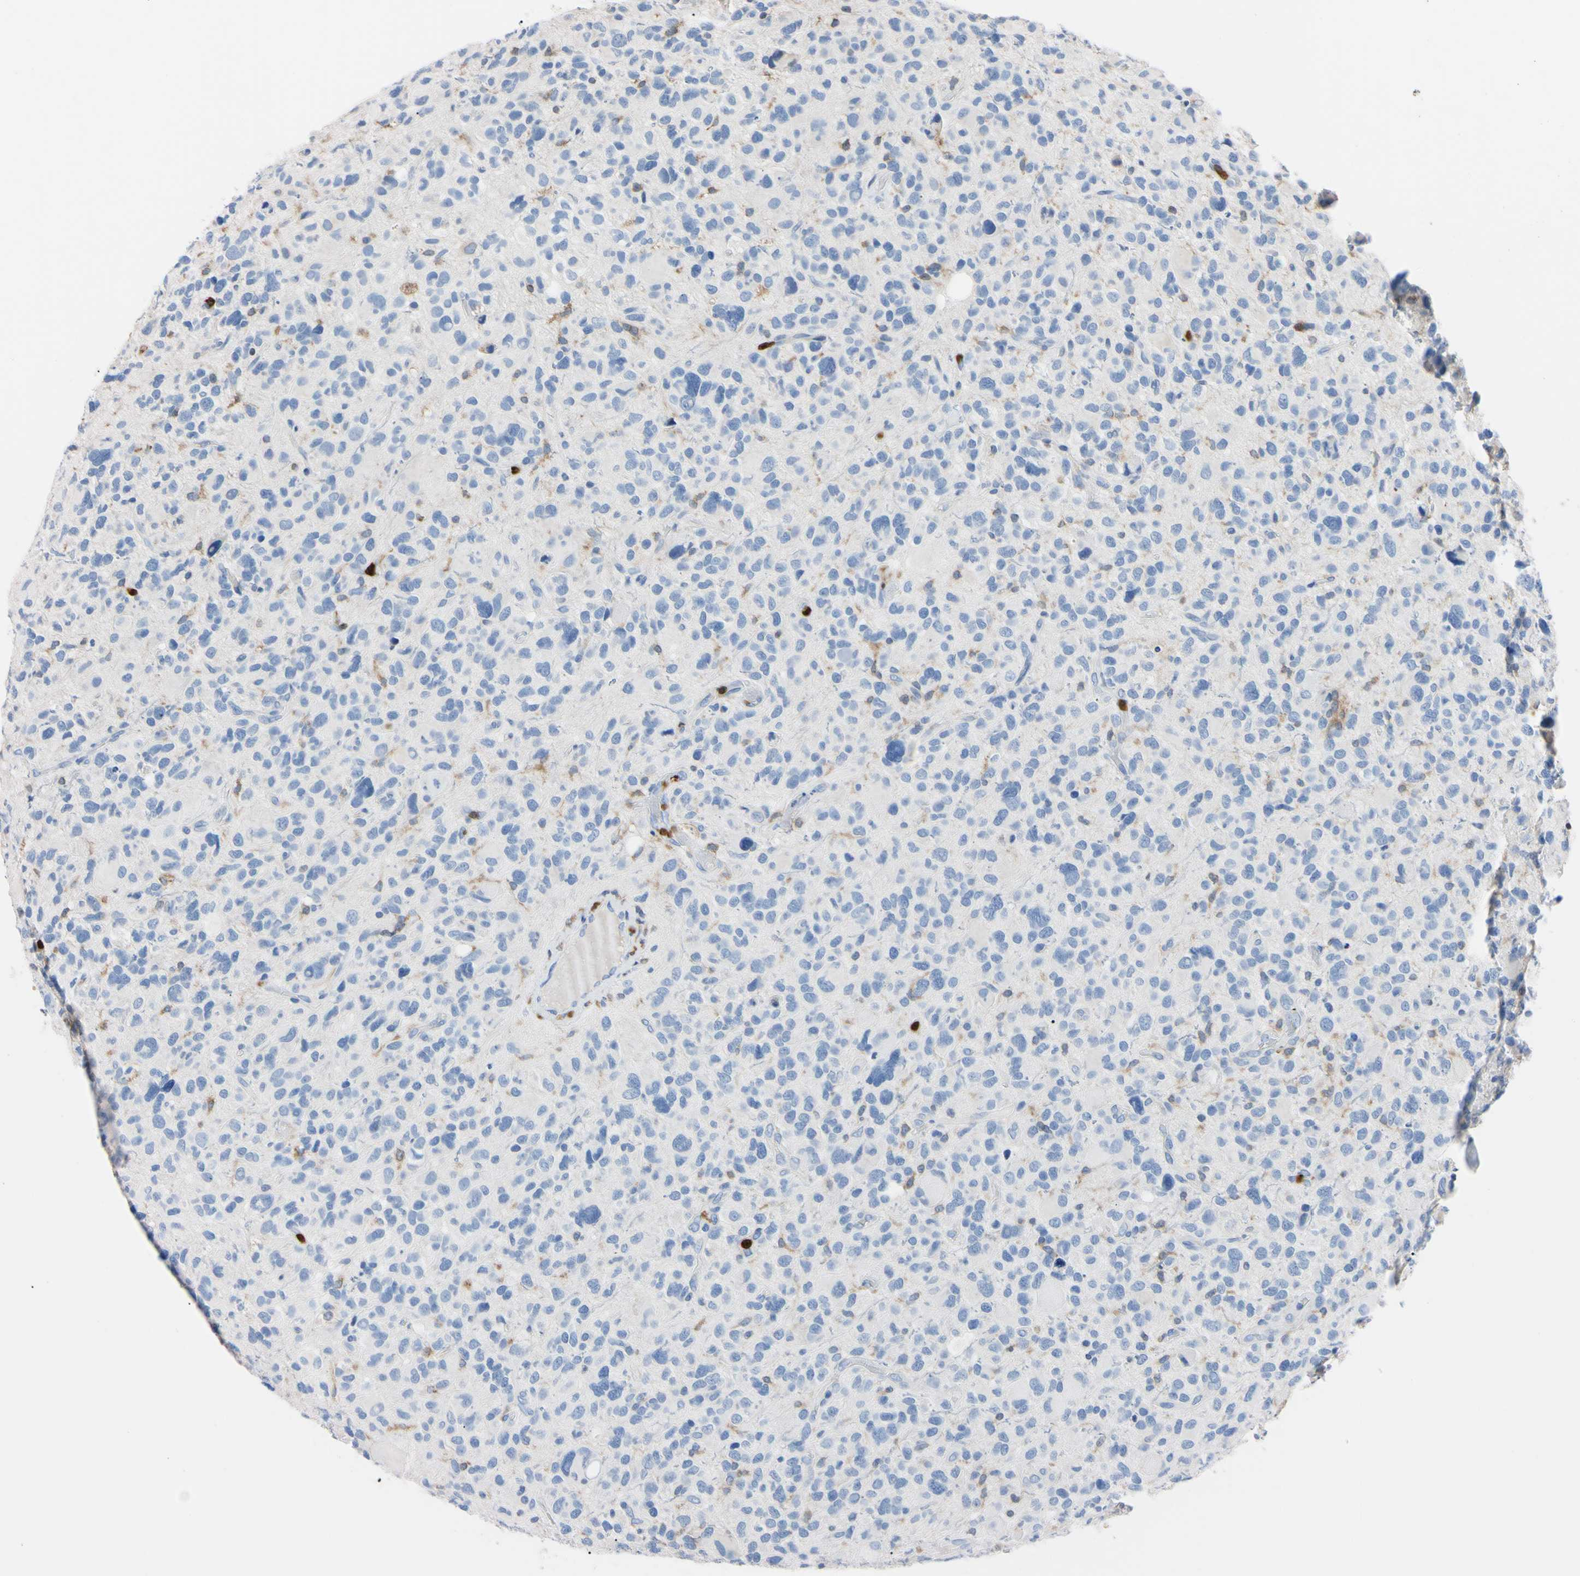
{"staining": {"intensity": "negative", "quantity": "none", "location": "none"}, "tissue": "glioma", "cell_type": "Tumor cells", "image_type": "cancer", "snomed": [{"axis": "morphology", "description": "Glioma, malignant, High grade"}, {"axis": "topography", "description": "Brain"}], "caption": "IHC image of neoplastic tissue: glioma stained with DAB demonstrates no significant protein staining in tumor cells. Nuclei are stained in blue.", "gene": "NCF4", "patient": {"sex": "male", "age": 48}}